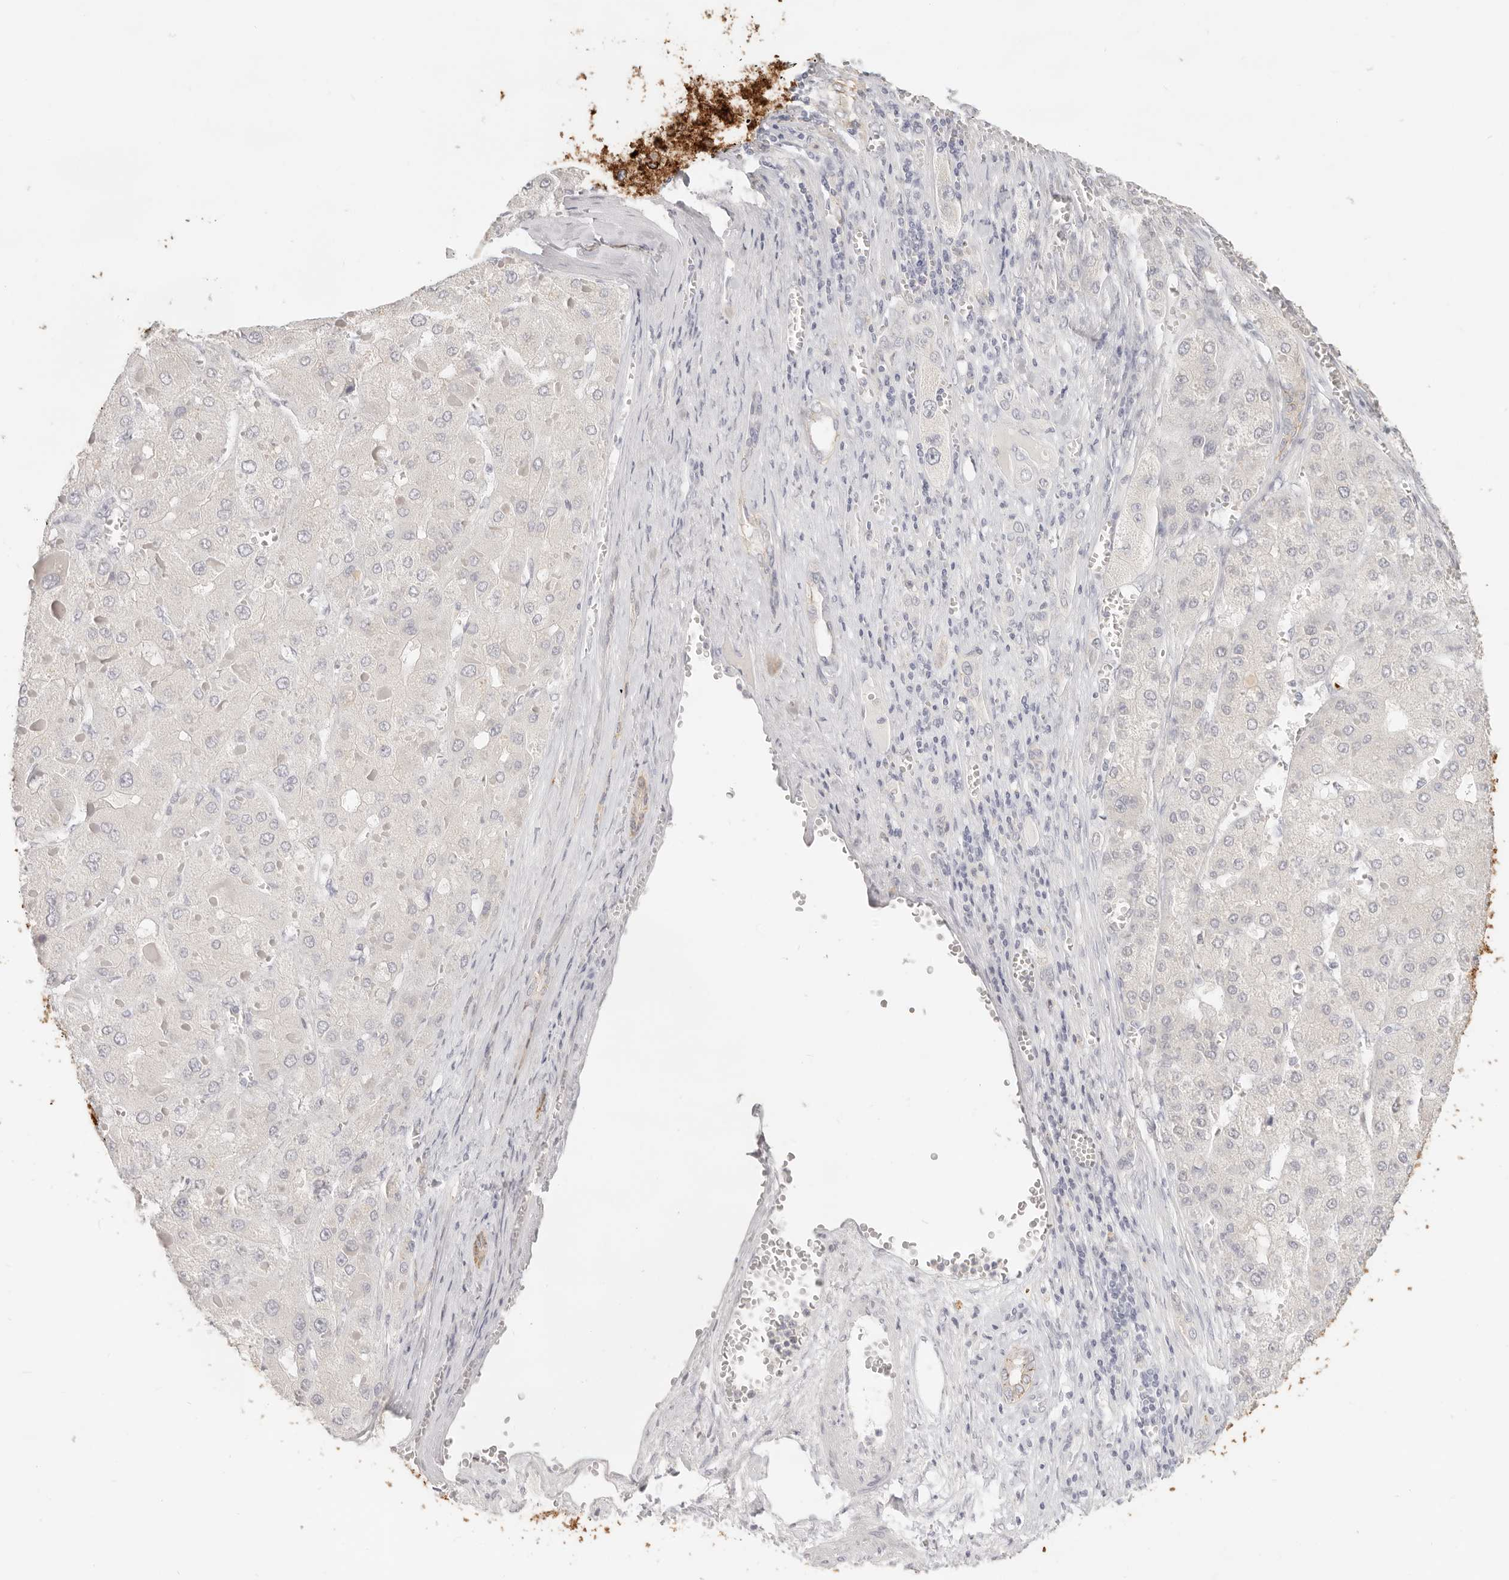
{"staining": {"intensity": "negative", "quantity": "none", "location": "none"}, "tissue": "liver cancer", "cell_type": "Tumor cells", "image_type": "cancer", "snomed": [{"axis": "morphology", "description": "Carcinoma, Hepatocellular, NOS"}, {"axis": "topography", "description": "Liver"}], "caption": "Tumor cells show no significant staining in liver cancer. (Brightfield microscopy of DAB immunohistochemistry at high magnification).", "gene": "EPCAM", "patient": {"sex": "female", "age": 73}}